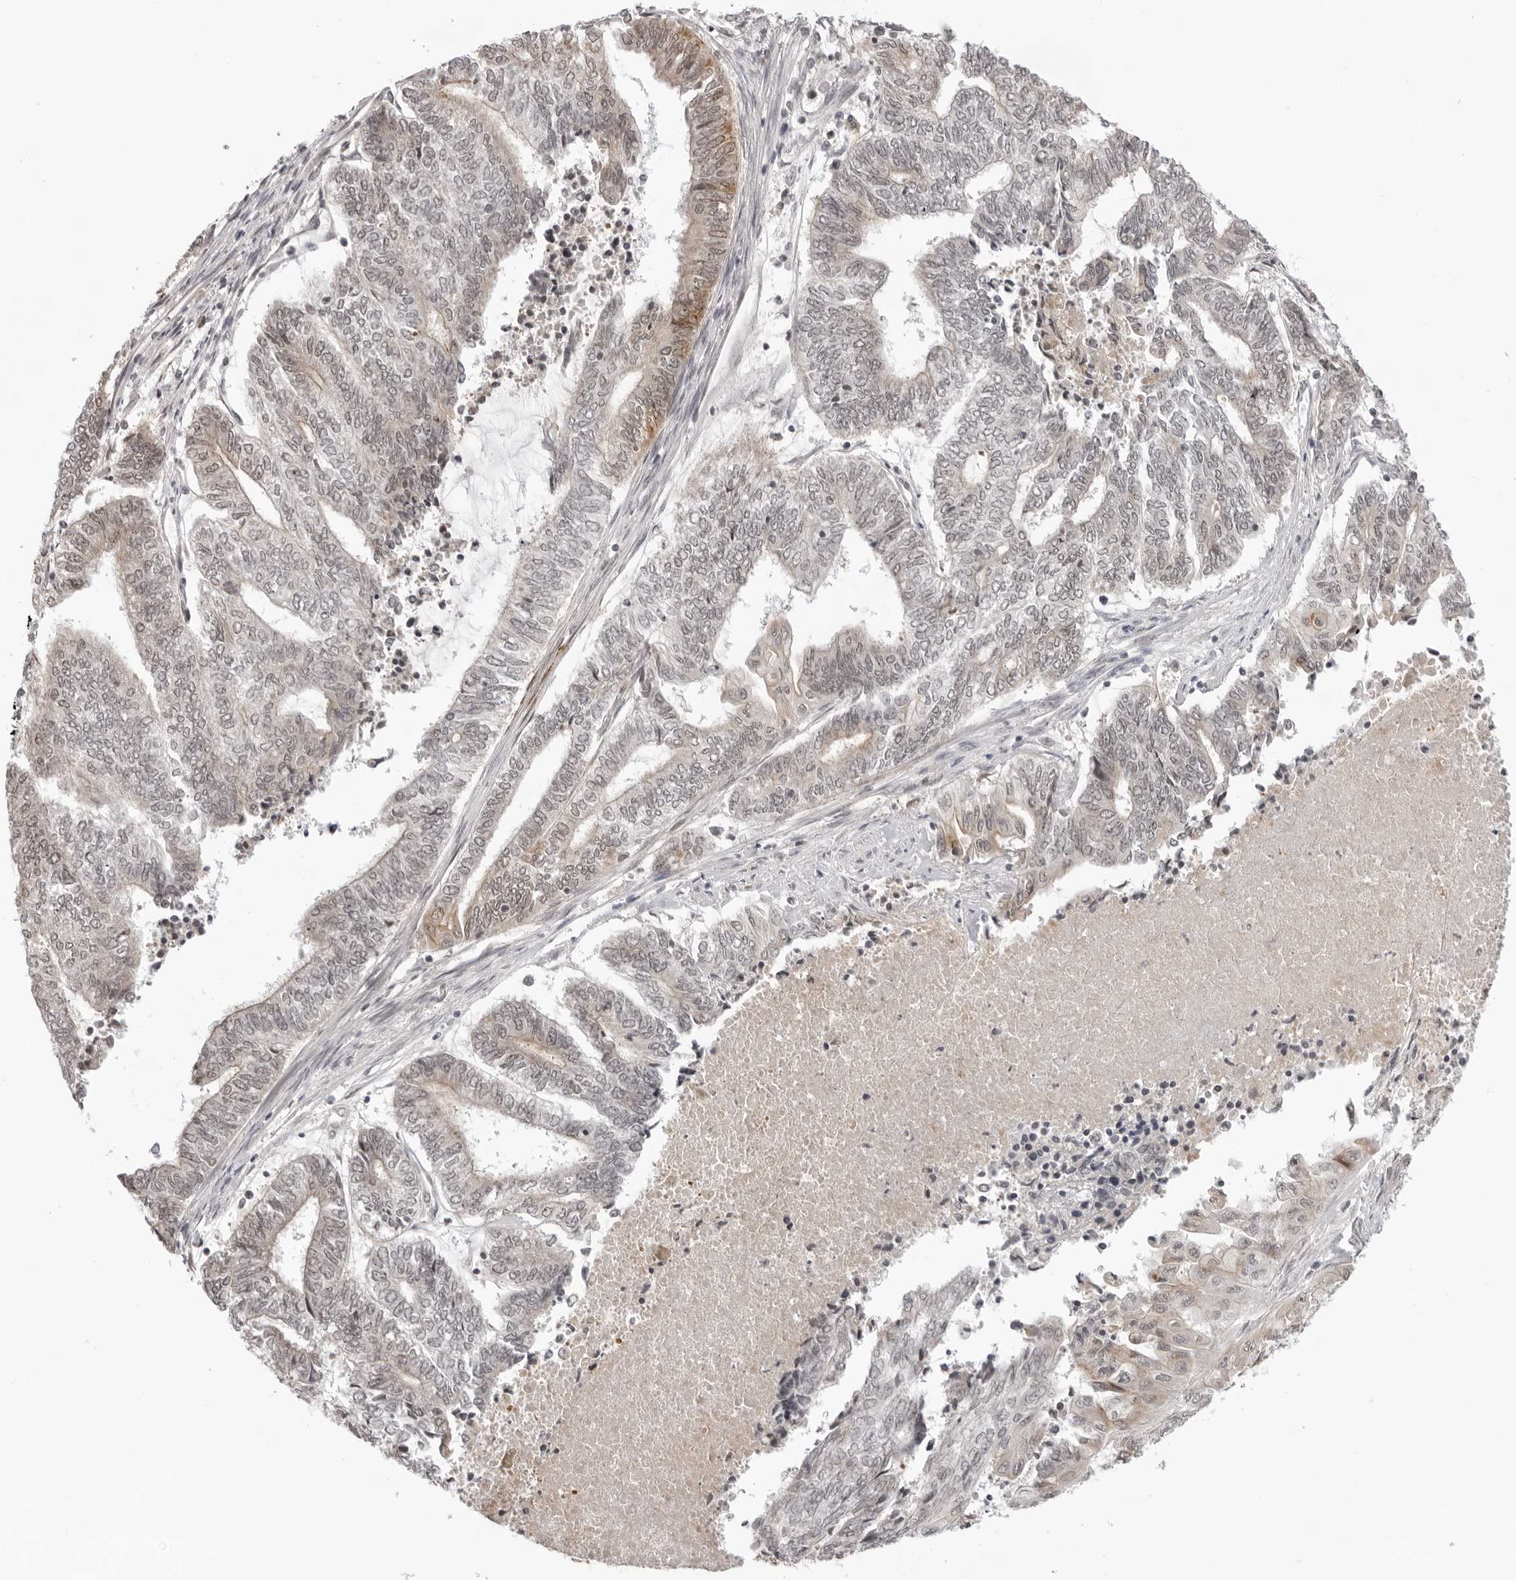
{"staining": {"intensity": "moderate", "quantity": "<25%", "location": "cytoplasmic/membranous,nuclear"}, "tissue": "endometrial cancer", "cell_type": "Tumor cells", "image_type": "cancer", "snomed": [{"axis": "morphology", "description": "Adenocarcinoma, NOS"}, {"axis": "topography", "description": "Uterus"}, {"axis": "topography", "description": "Endometrium"}], "caption": "This photomicrograph displays immunohistochemistry staining of endometrial cancer, with low moderate cytoplasmic/membranous and nuclear staining in approximately <25% of tumor cells.", "gene": "EXOSC10", "patient": {"sex": "female", "age": 70}}